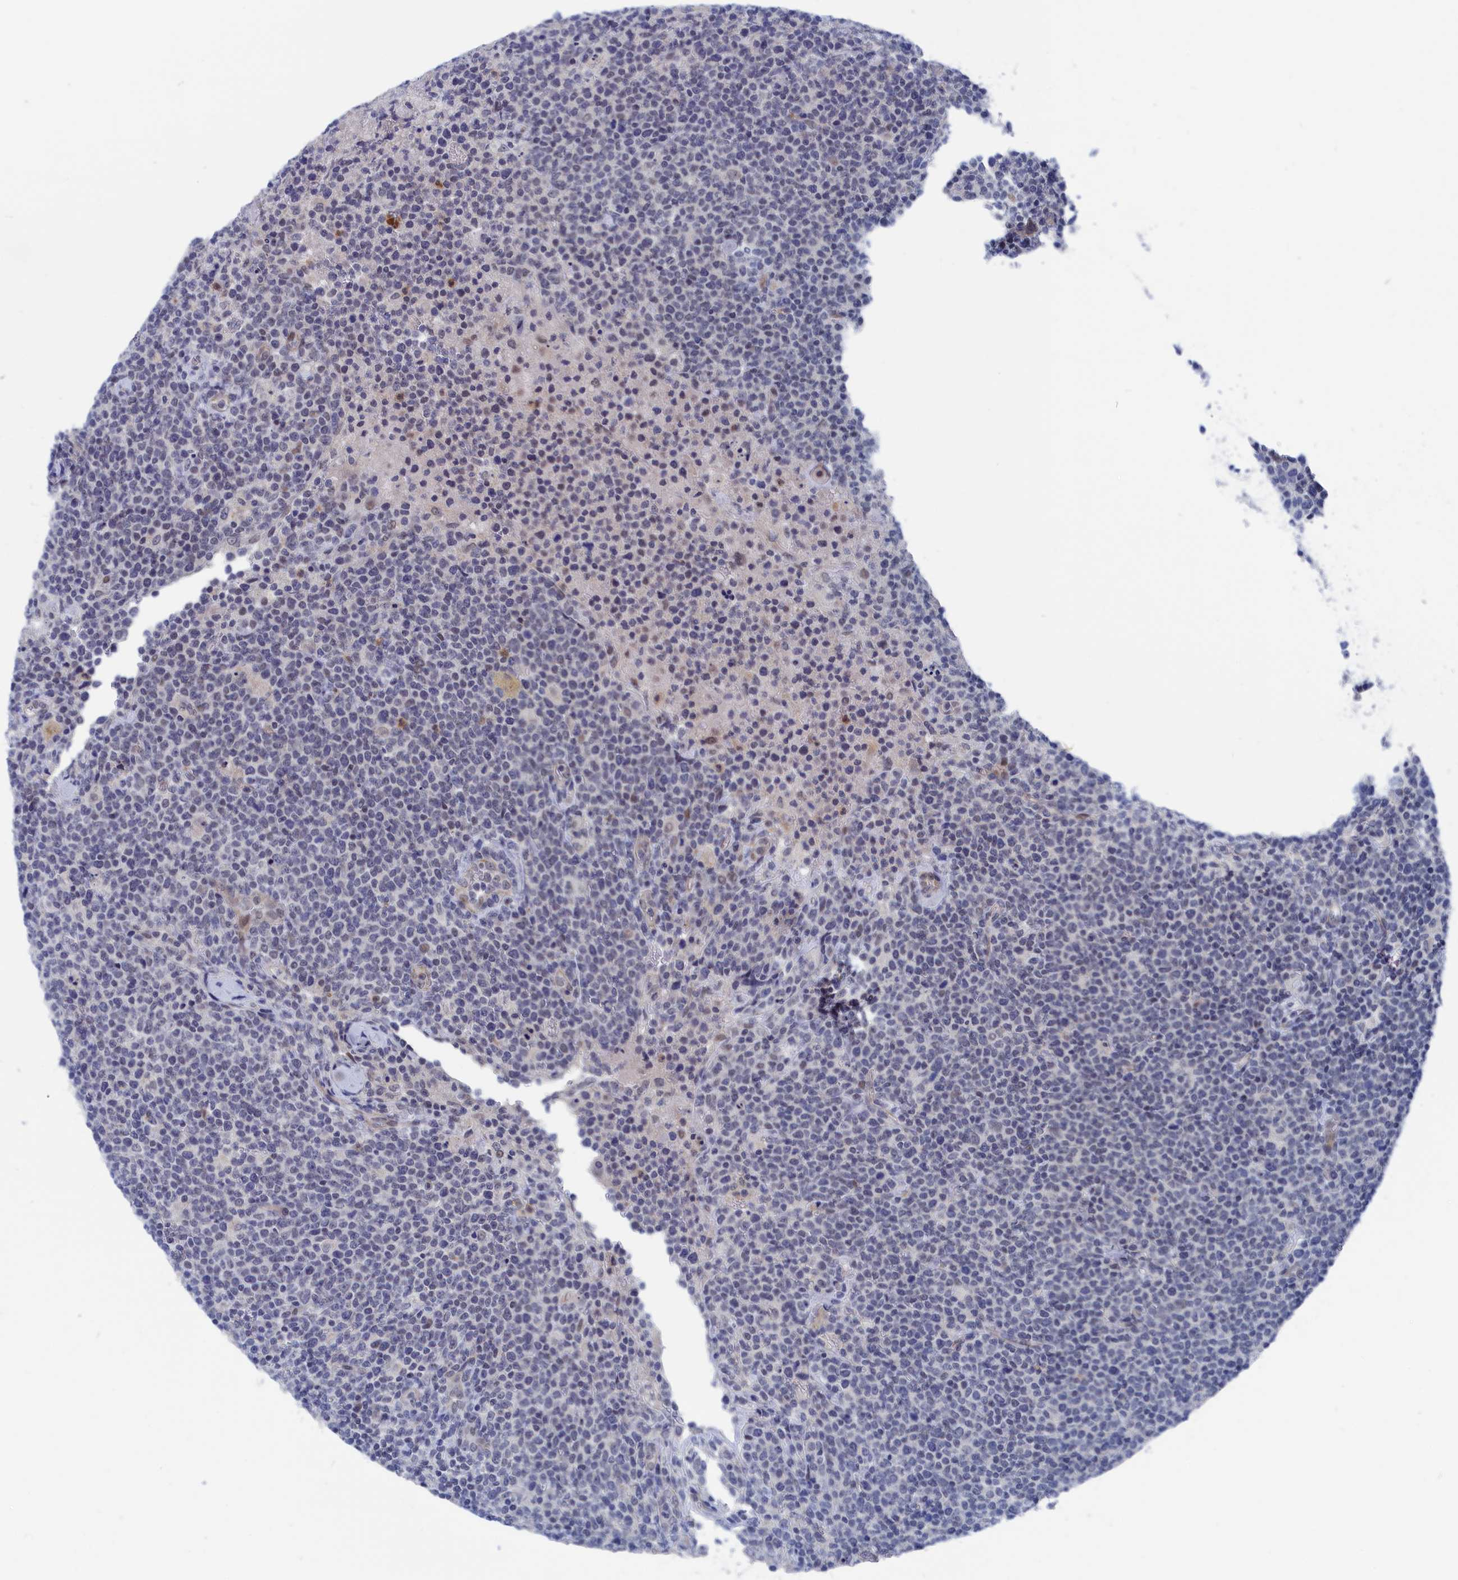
{"staining": {"intensity": "negative", "quantity": "none", "location": "none"}, "tissue": "lymphoma", "cell_type": "Tumor cells", "image_type": "cancer", "snomed": [{"axis": "morphology", "description": "Malignant lymphoma, non-Hodgkin's type, High grade"}, {"axis": "topography", "description": "Lymph node"}], "caption": "IHC micrograph of neoplastic tissue: high-grade malignant lymphoma, non-Hodgkin's type stained with DAB (3,3'-diaminobenzidine) demonstrates no significant protein expression in tumor cells.", "gene": "MARCHF3", "patient": {"sex": "male", "age": 61}}